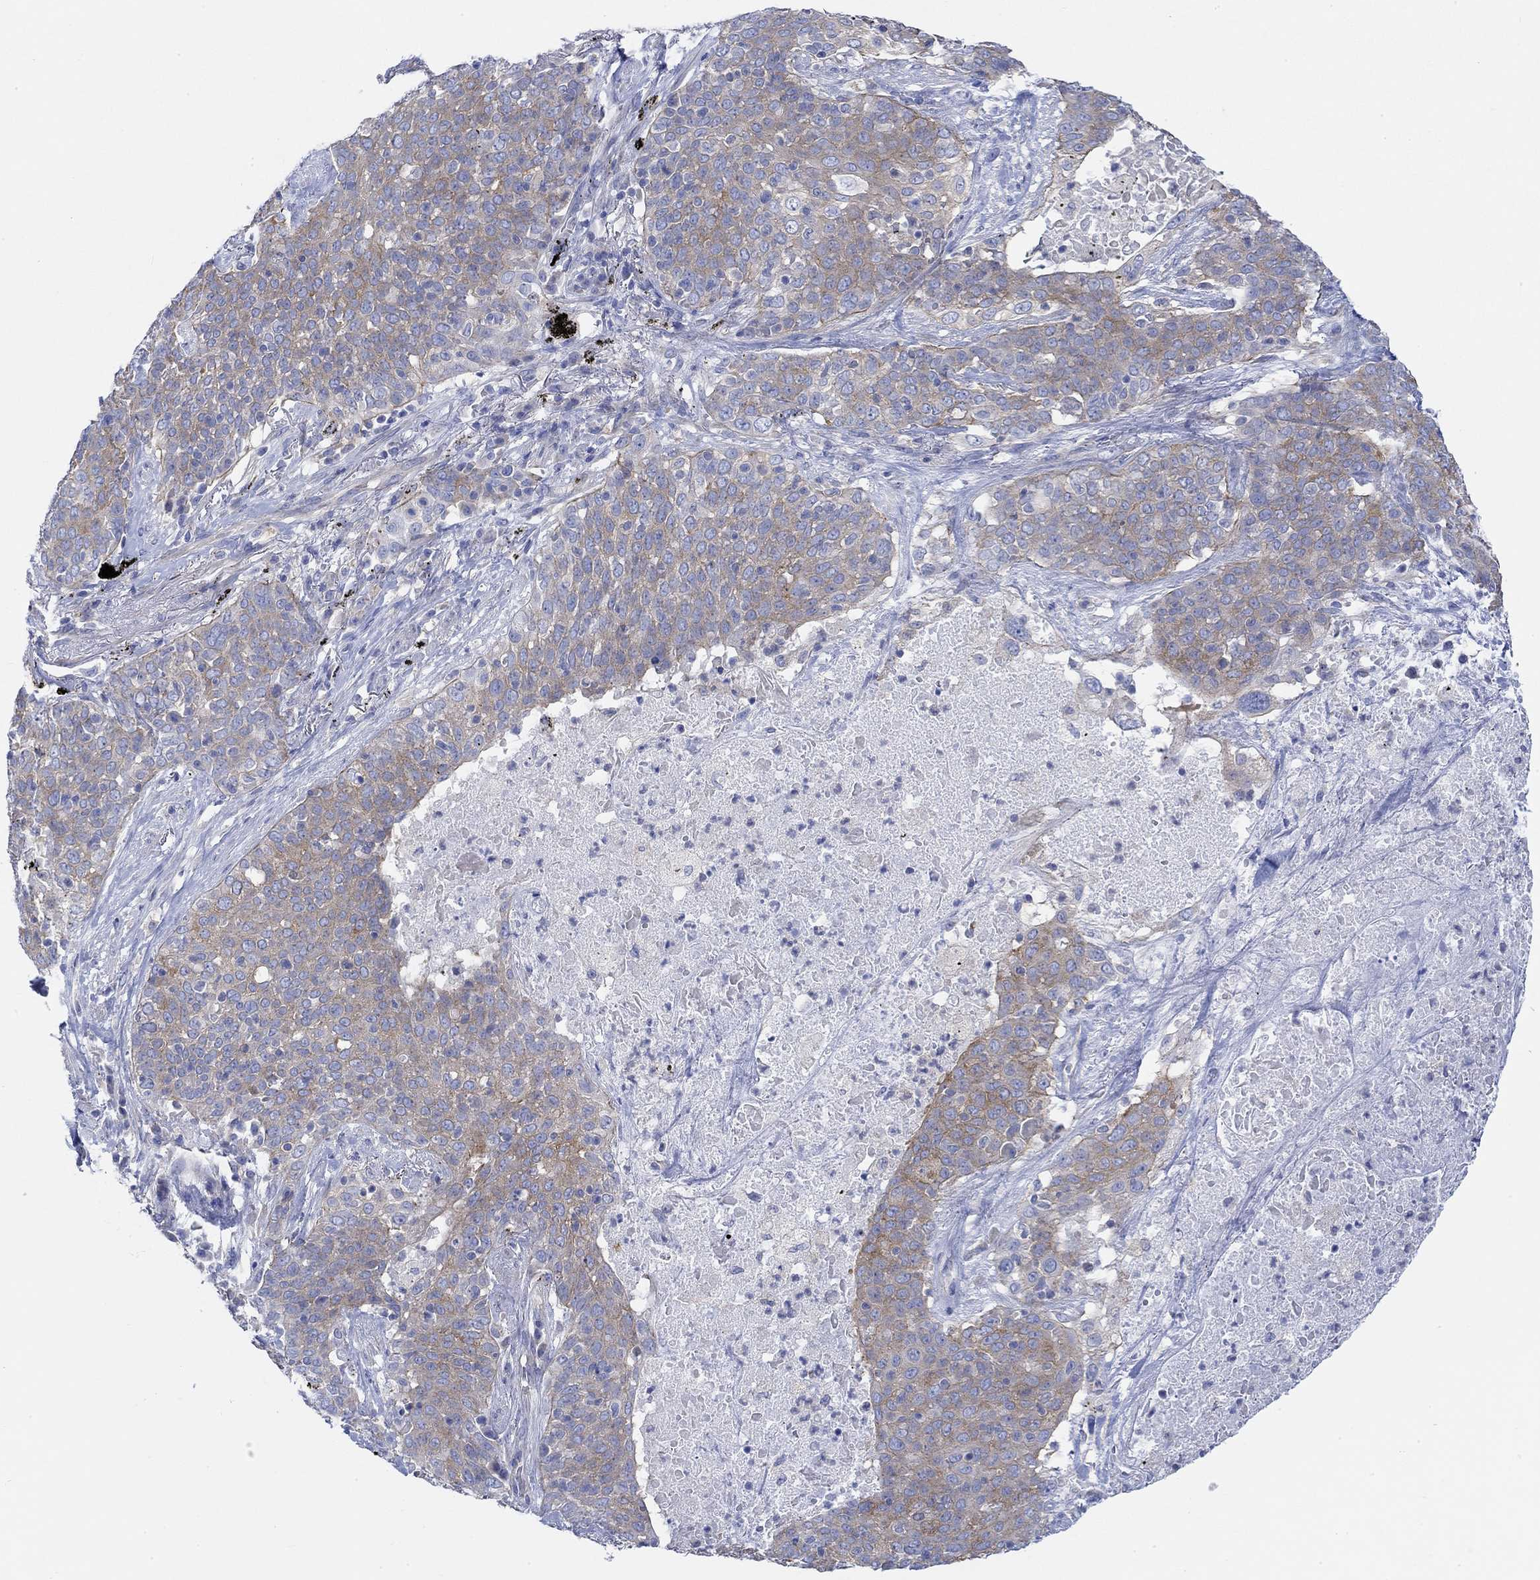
{"staining": {"intensity": "moderate", "quantity": ">75%", "location": "cytoplasmic/membranous"}, "tissue": "lung cancer", "cell_type": "Tumor cells", "image_type": "cancer", "snomed": [{"axis": "morphology", "description": "Squamous cell carcinoma, NOS"}, {"axis": "topography", "description": "Lung"}], "caption": "IHC micrograph of lung cancer (squamous cell carcinoma) stained for a protein (brown), which exhibits medium levels of moderate cytoplasmic/membranous positivity in about >75% of tumor cells.", "gene": "REEP6", "patient": {"sex": "male", "age": 82}}